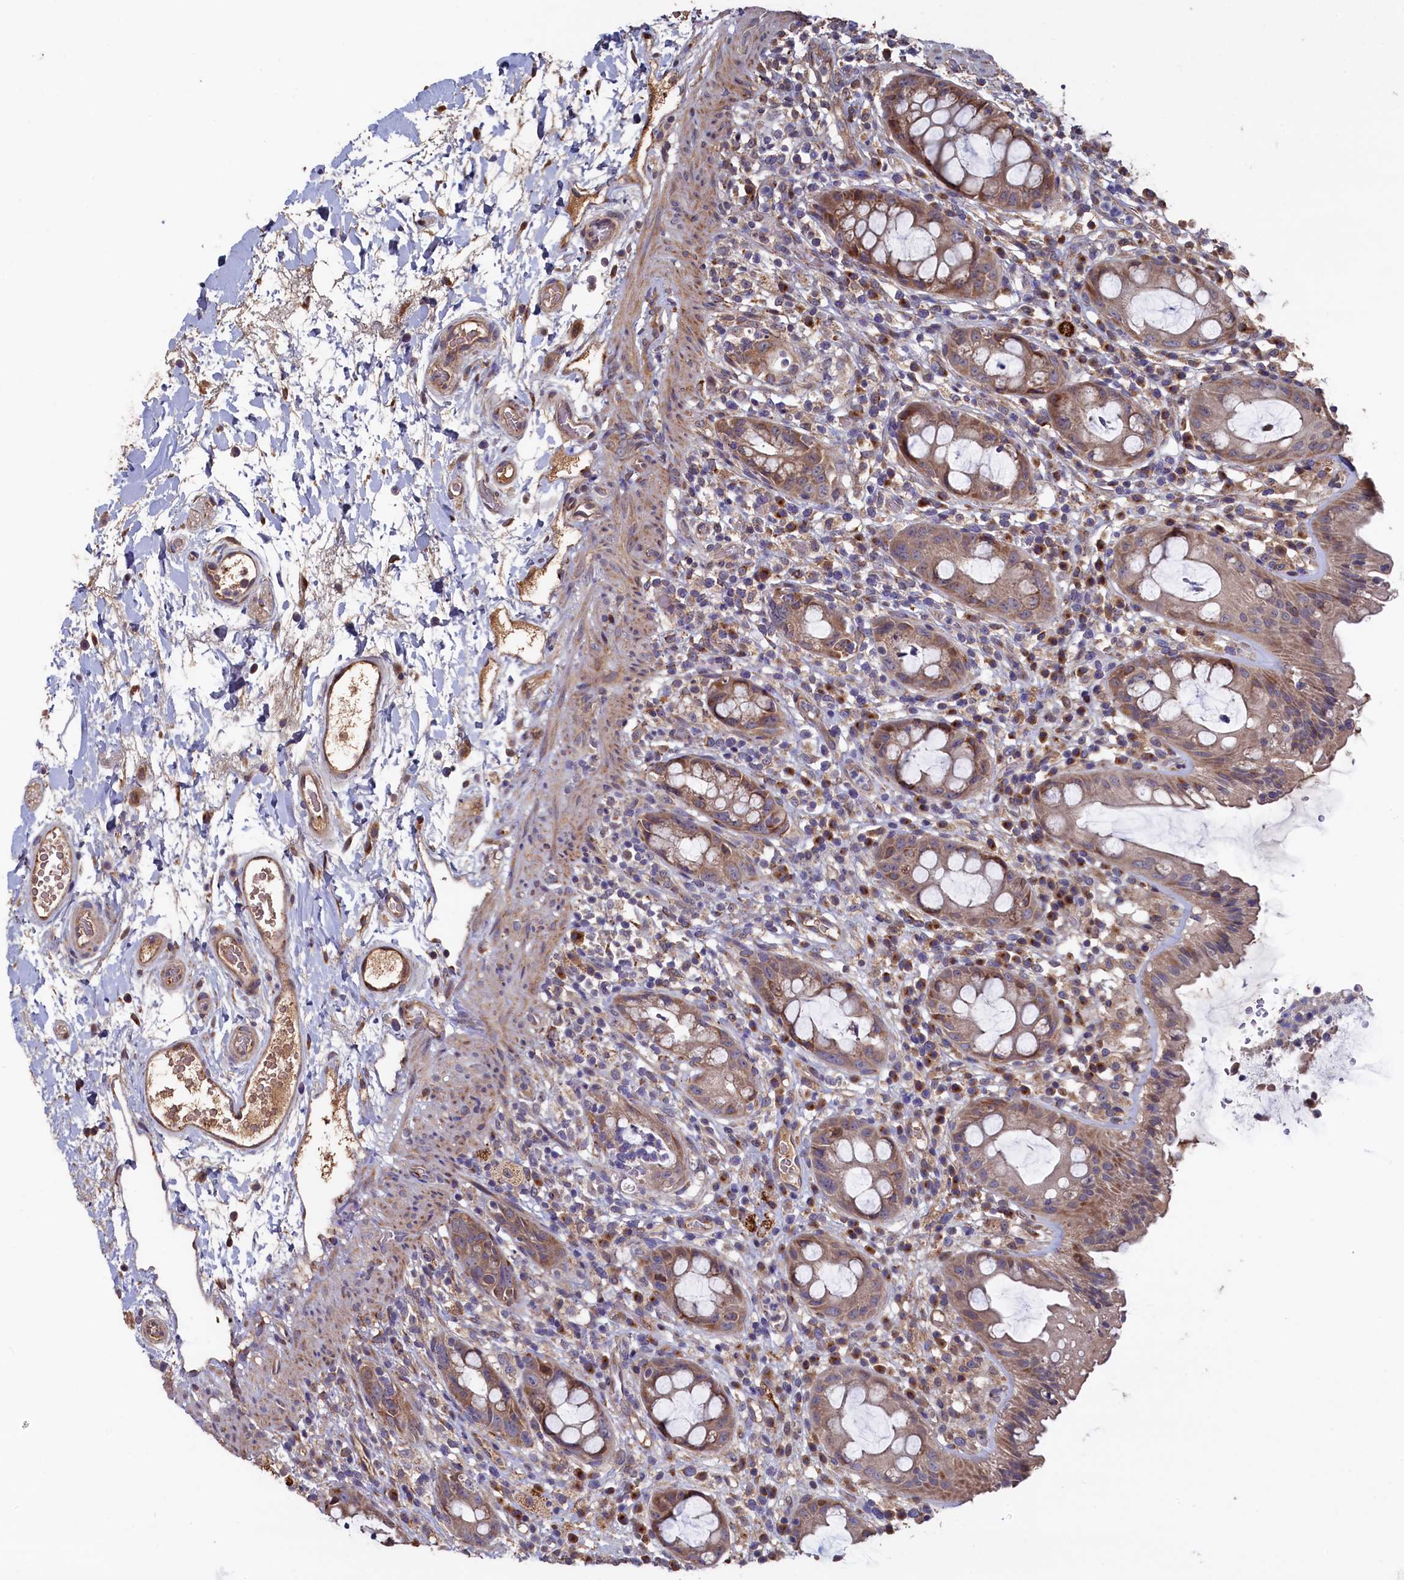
{"staining": {"intensity": "moderate", "quantity": ">75%", "location": "cytoplasmic/membranous"}, "tissue": "rectum", "cell_type": "Glandular cells", "image_type": "normal", "snomed": [{"axis": "morphology", "description": "Normal tissue, NOS"}, {"axis": "topography", "description": "Rectum"}], "caption": "Benign rectum displays moderate cytoplasmic/membranous staining in approximately >75% of glandular cells, visualized by immunohistochemistry.", "gene": "SLC12A4", "patient": {"sex": "female", "age": 57}}